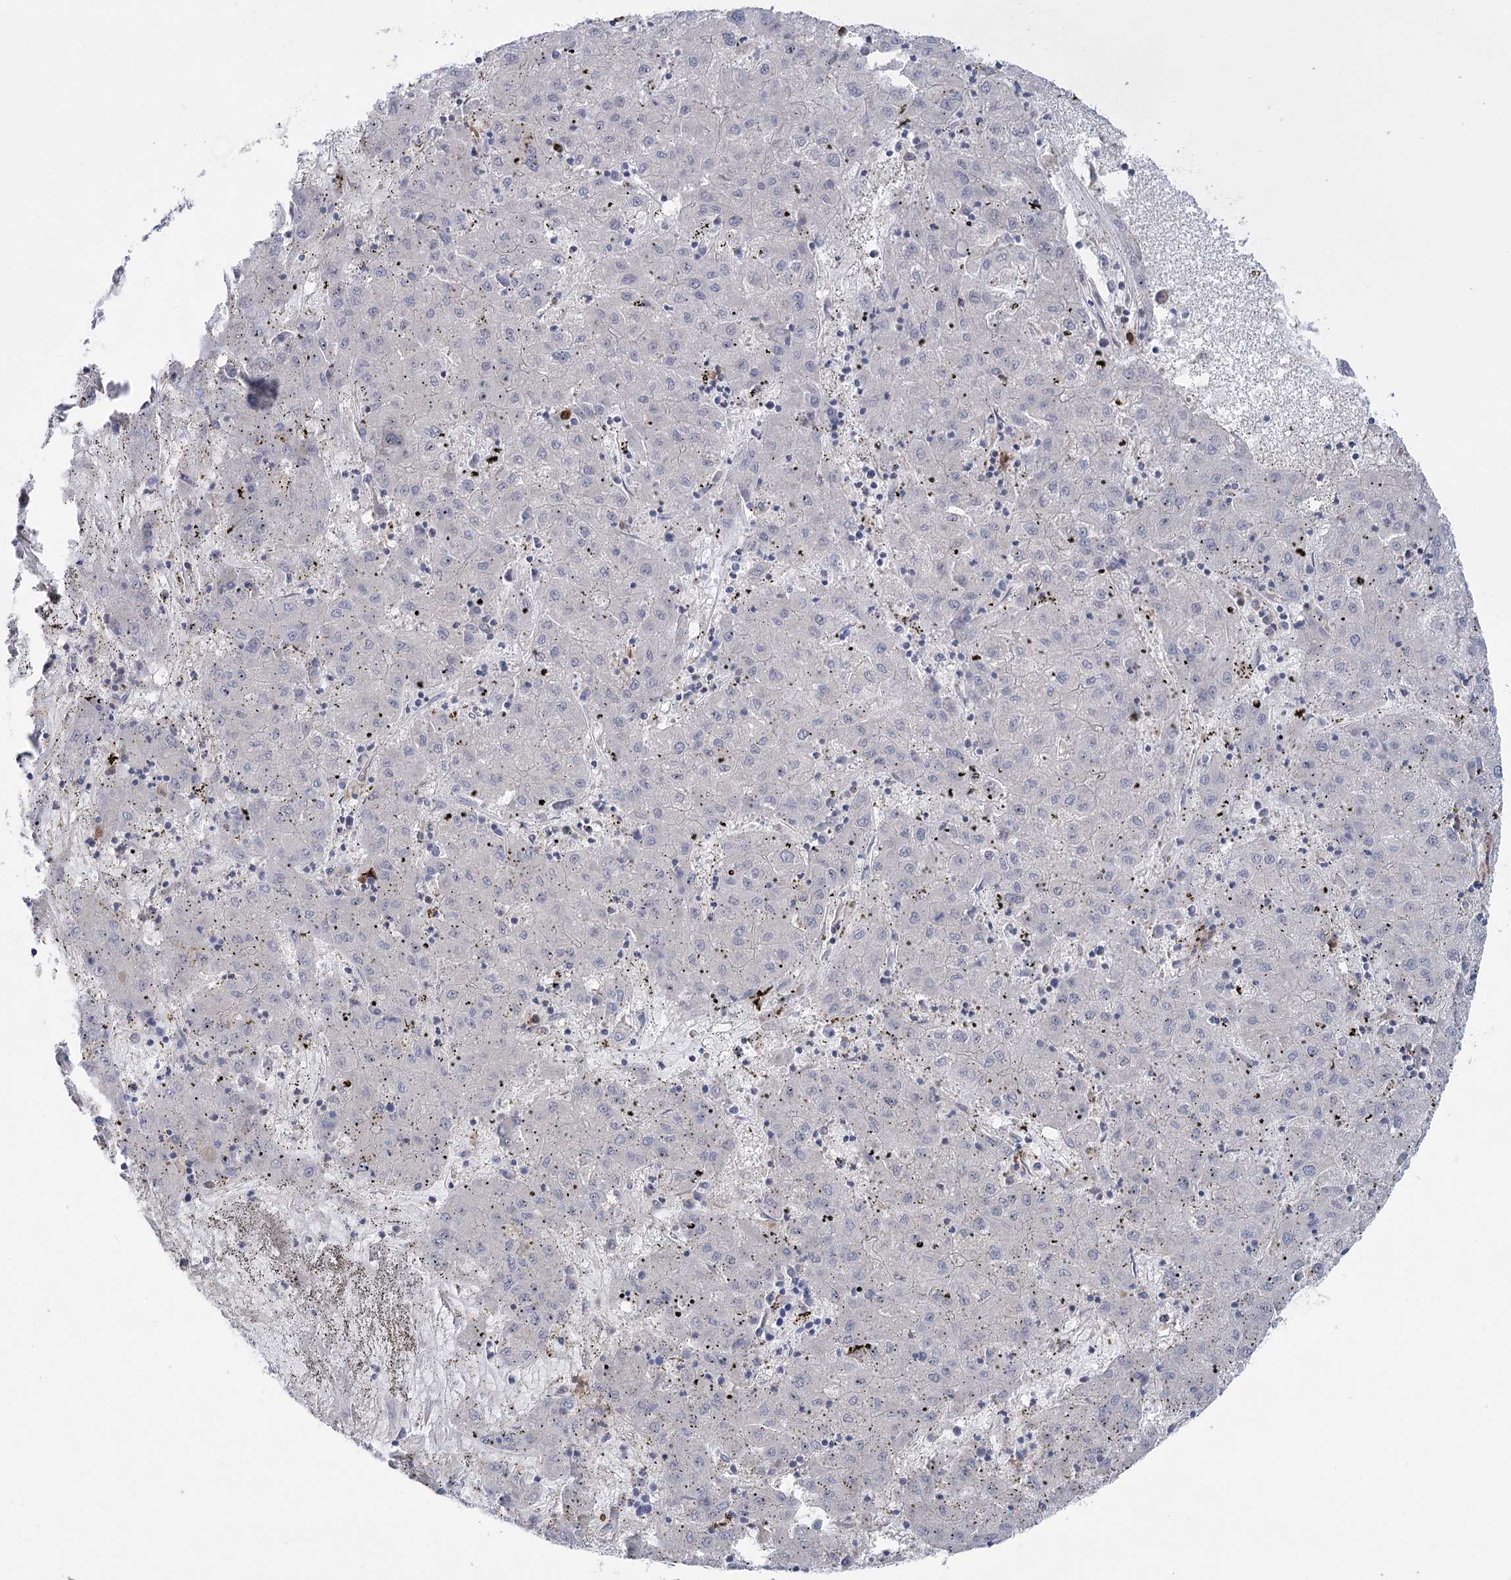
{"staining": {"intensity": "negative", "quantity": "none", "location": "none"}, "tissue": "liver cancer", "cell_type": "Tumor cells", "image_type": "cancer", "snomed": [{"axis": "morphology", "description": "Carcinoma, Hepatocellular, NOS"}, {"axis": "topography", "description": "Liver"}], "caption": "Photomicrograph shows no significant protein positivity in tumor cells of liver cancer (hepatocellular carcinoma). (DAB (3,3'-diaminobenzidine) immunohistochemistry (IHC) with hematoxylin counter stain).", "gene": "SCN11A", "patient": {"sex": "male", "age": 72}}